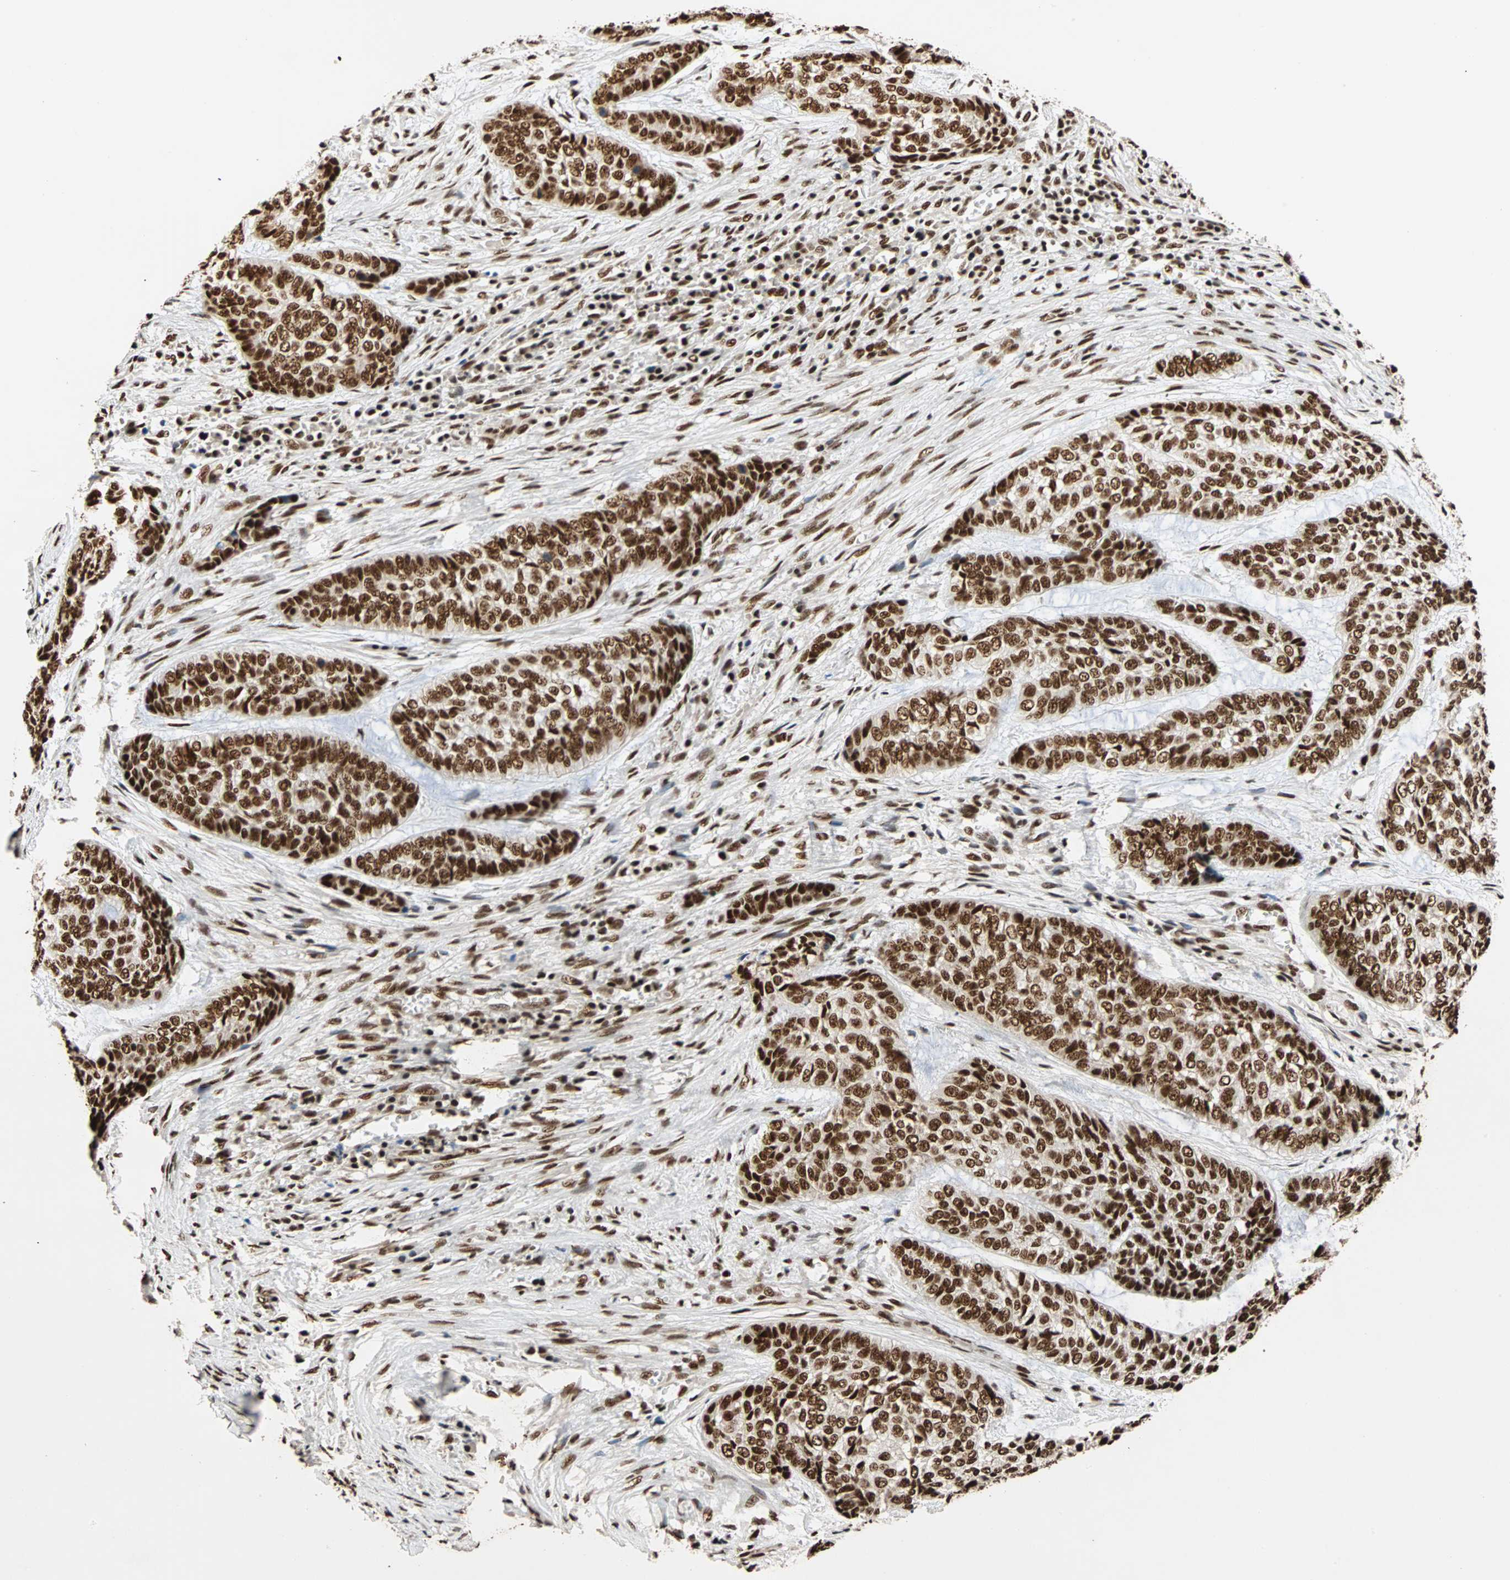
{"staining": {"intensity": "strong", "quantity": ">75%", "location": "nuclear"}, "tissue": "skin cancer", "cell_type": "Tumor cells", "image_type": "cancer", "snomed": [{"axis": "morphology", "description": "Basal cell carcinoma"}, {"axis": "topography", "description": "Skin"}], "caption": "An immunohistochemistry photomicrograph of tumor tissue is shown. Protein staining in brown highlights strong nuclear positivity in skin cancer (basal cell carcinoma) within tumor cells.", "gene": "ILF2", "patient": {"sex": "female", "age": 64}}